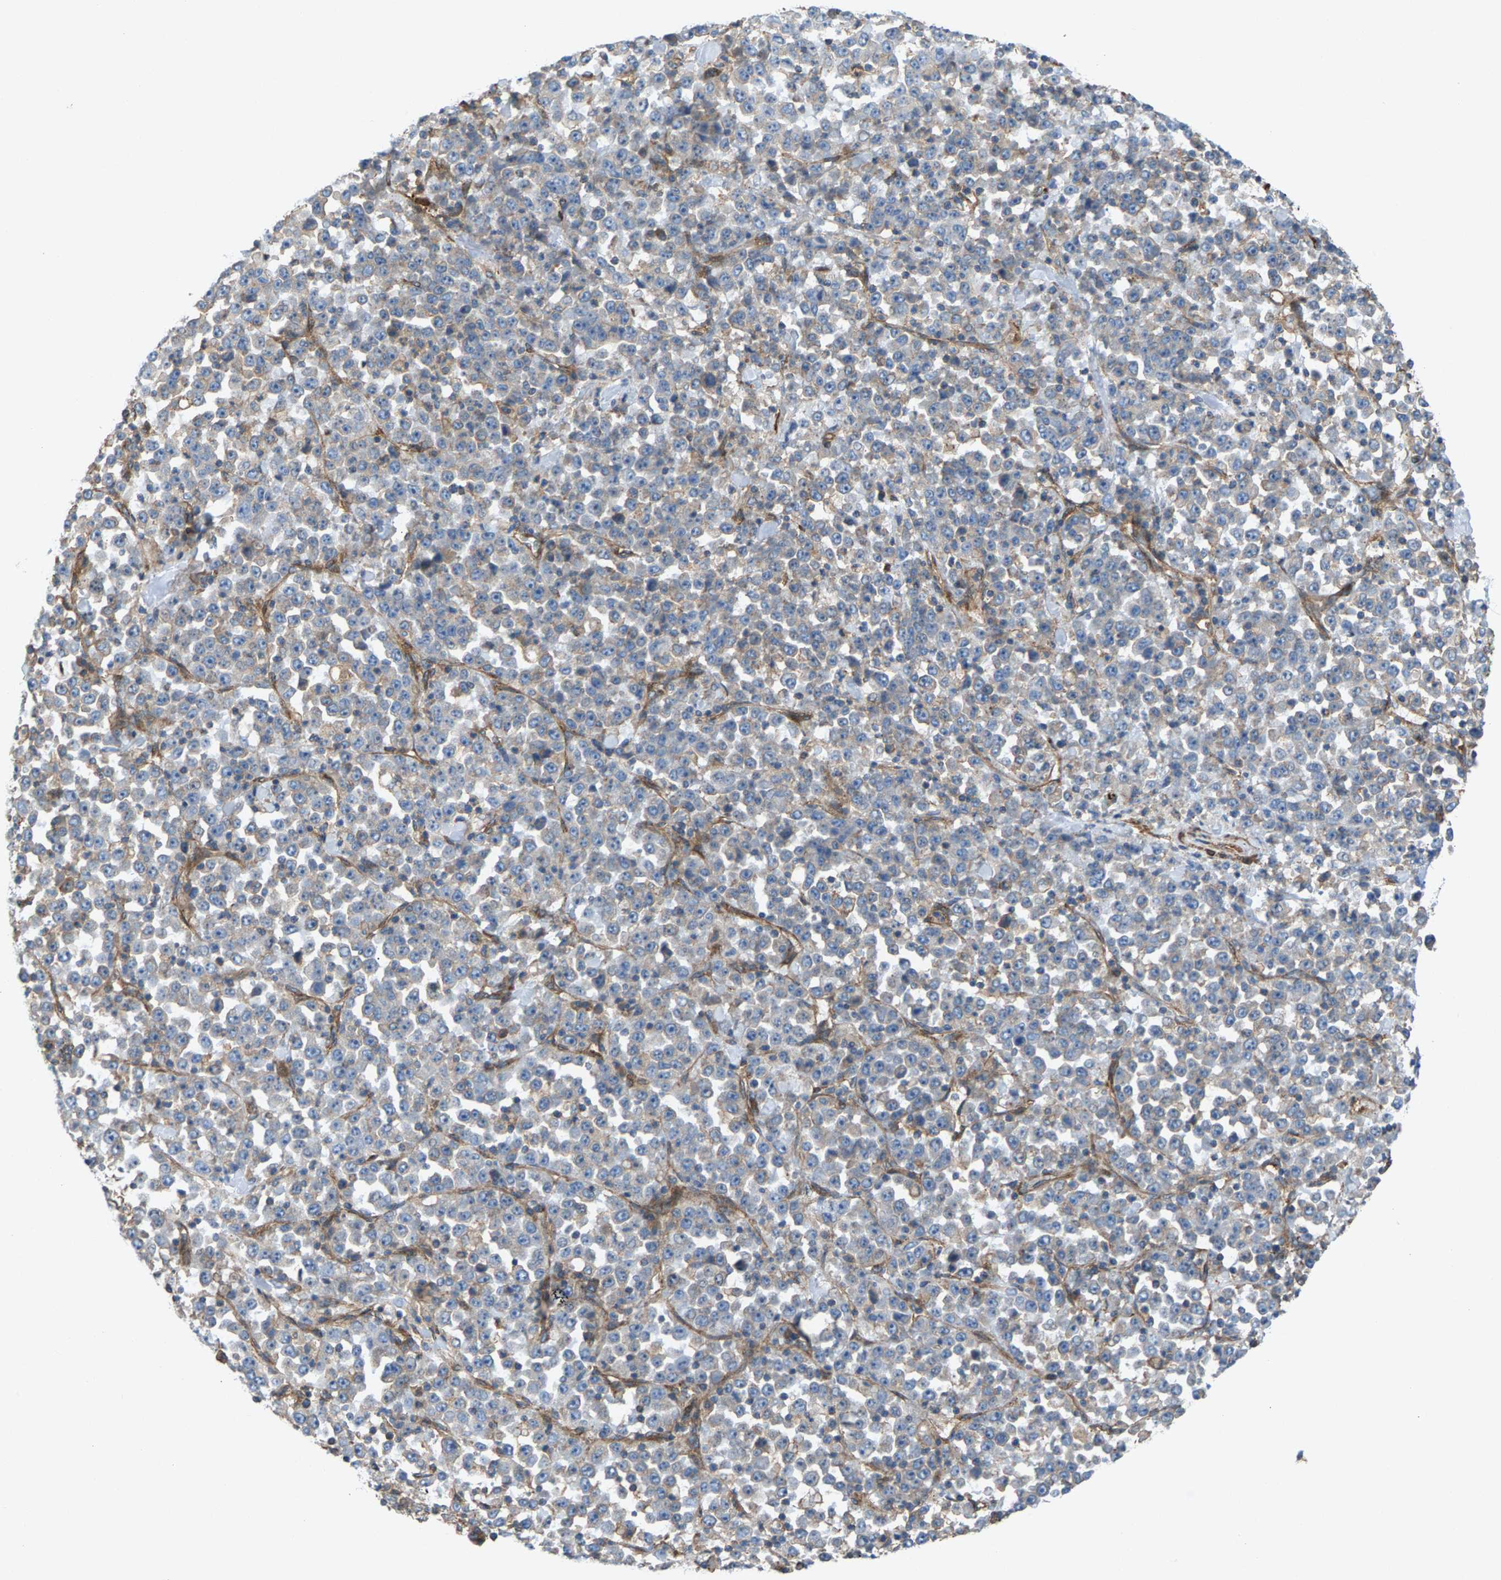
{"staining": {"intensity": "weak", "quantity": "<25%", "location": "cytoplasmic/membranous"}, "tissue": "stomach cancer", "cell_type": "Tumor cells", "image_type": "cancer", "snomed": [{"axis": "morphology", "description": "Normal tissue, NOS"}, {"axis": "morphology", "description": "Adenocarcinoma, NOS"}, {"axis": "topography", "description": "Stomach, upper"}, {"axis": "topography", "description": "Stomach"}], "caption": "This is an IHC photomicrograph of human stomach adenocarcinoma. There is no expression in tumor cells.", "gene": "PDCL", "patient": {"sex": "male", "age": 59}}